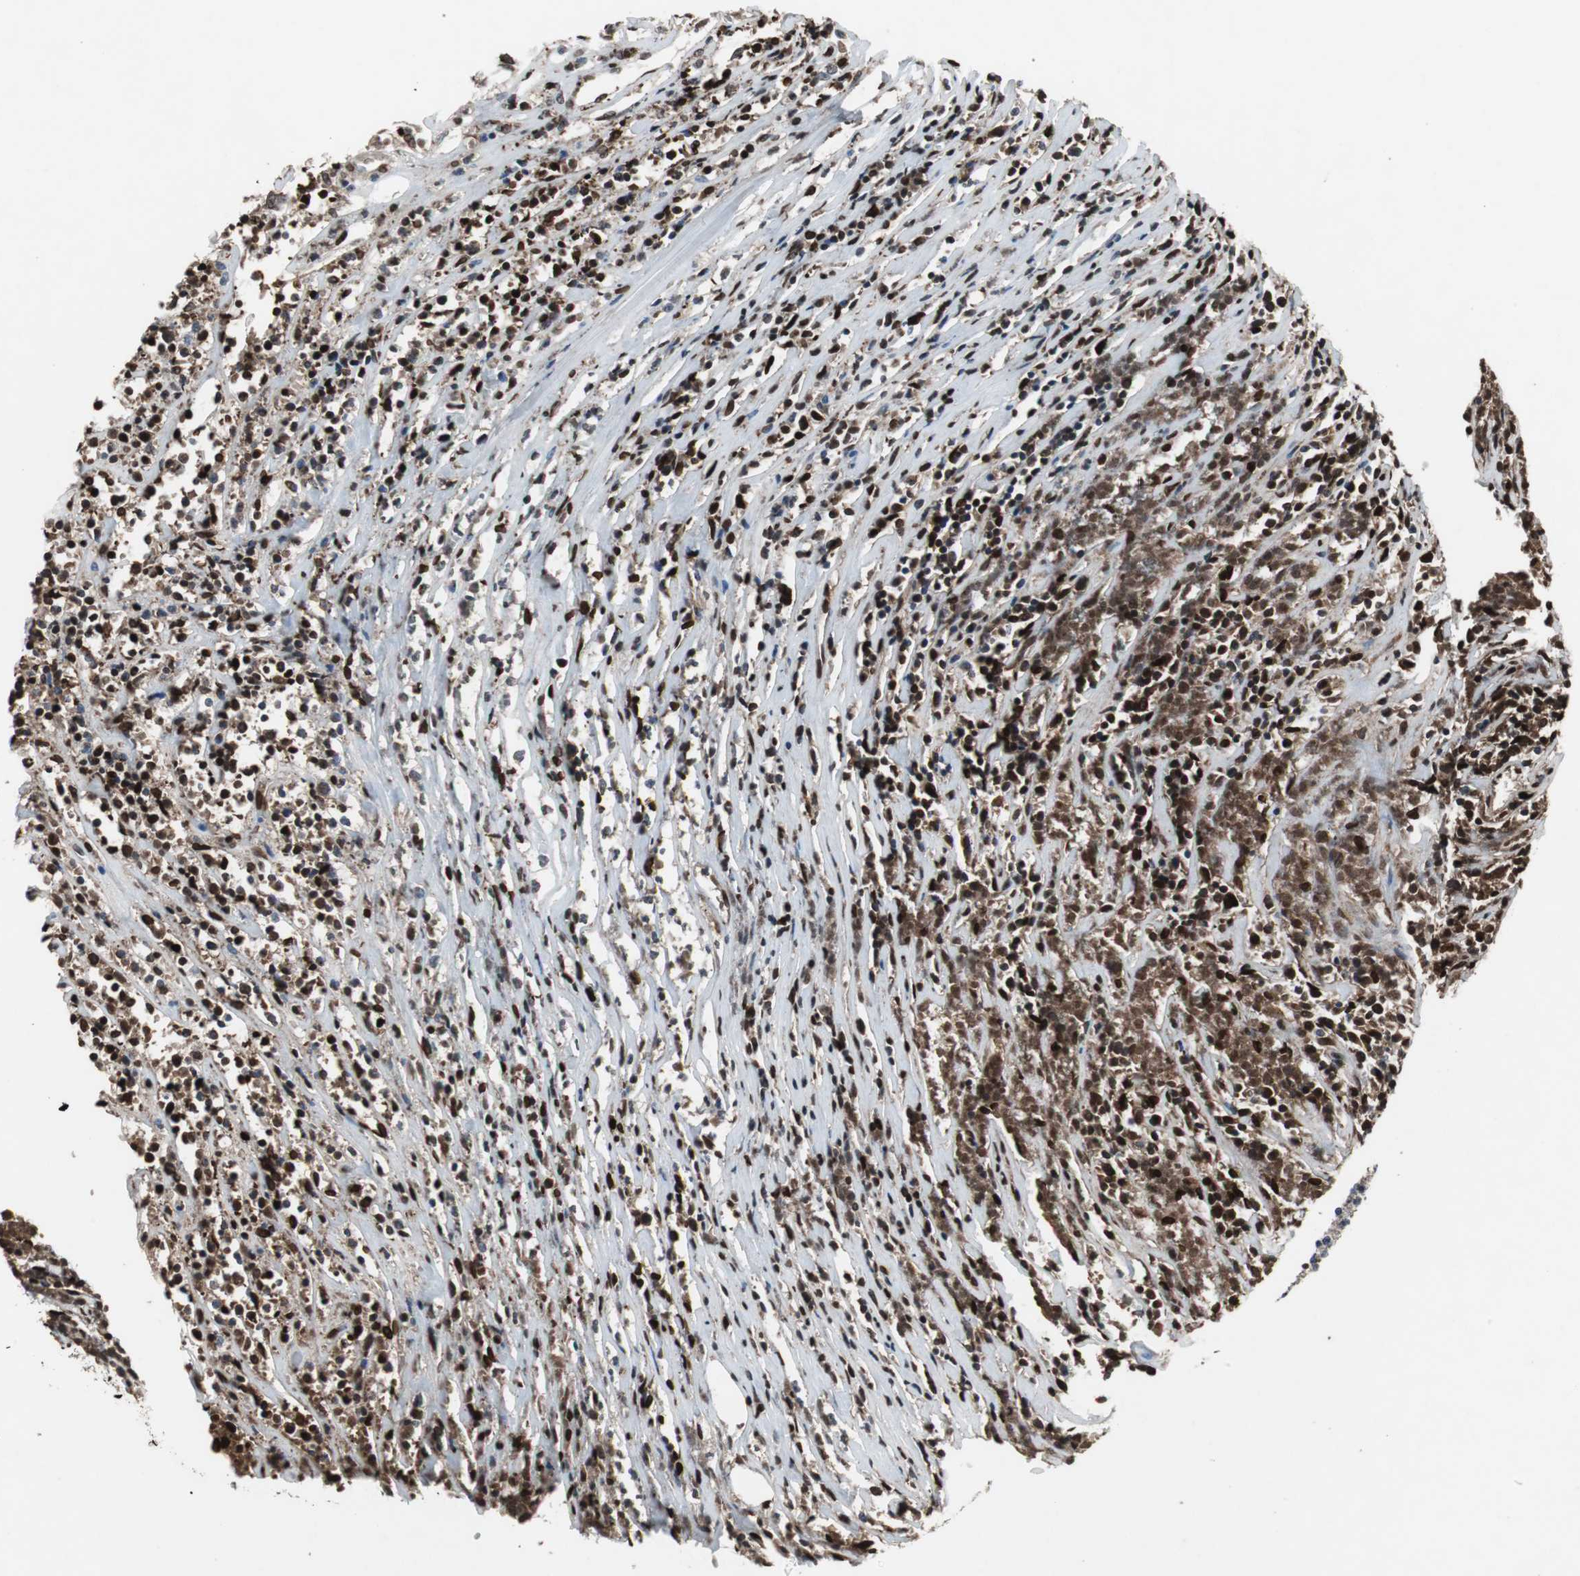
{"staining": {"intensity": "strong", "quantity": ">75%", "location": "cytoplasmic/membranous,nuclear"}, "tissue": "lymphoma", "cell_type": "Tumor cells", "image_type": "cancer", "snomed": [{"axis": "morphology", "description": "Malignant lymphoma, non-Hodgkin's type, High grade"}, {"axis": "topography", "description": "Lymph node"}], "caption": "Lymphoma stained with a brown dye exhibits strong cytoplasmic/membranous and nuclear positive staining in approximately >75% of tumor cells.", "gene": "LMNA", "patient": {"sex": "female", "age": 73}}